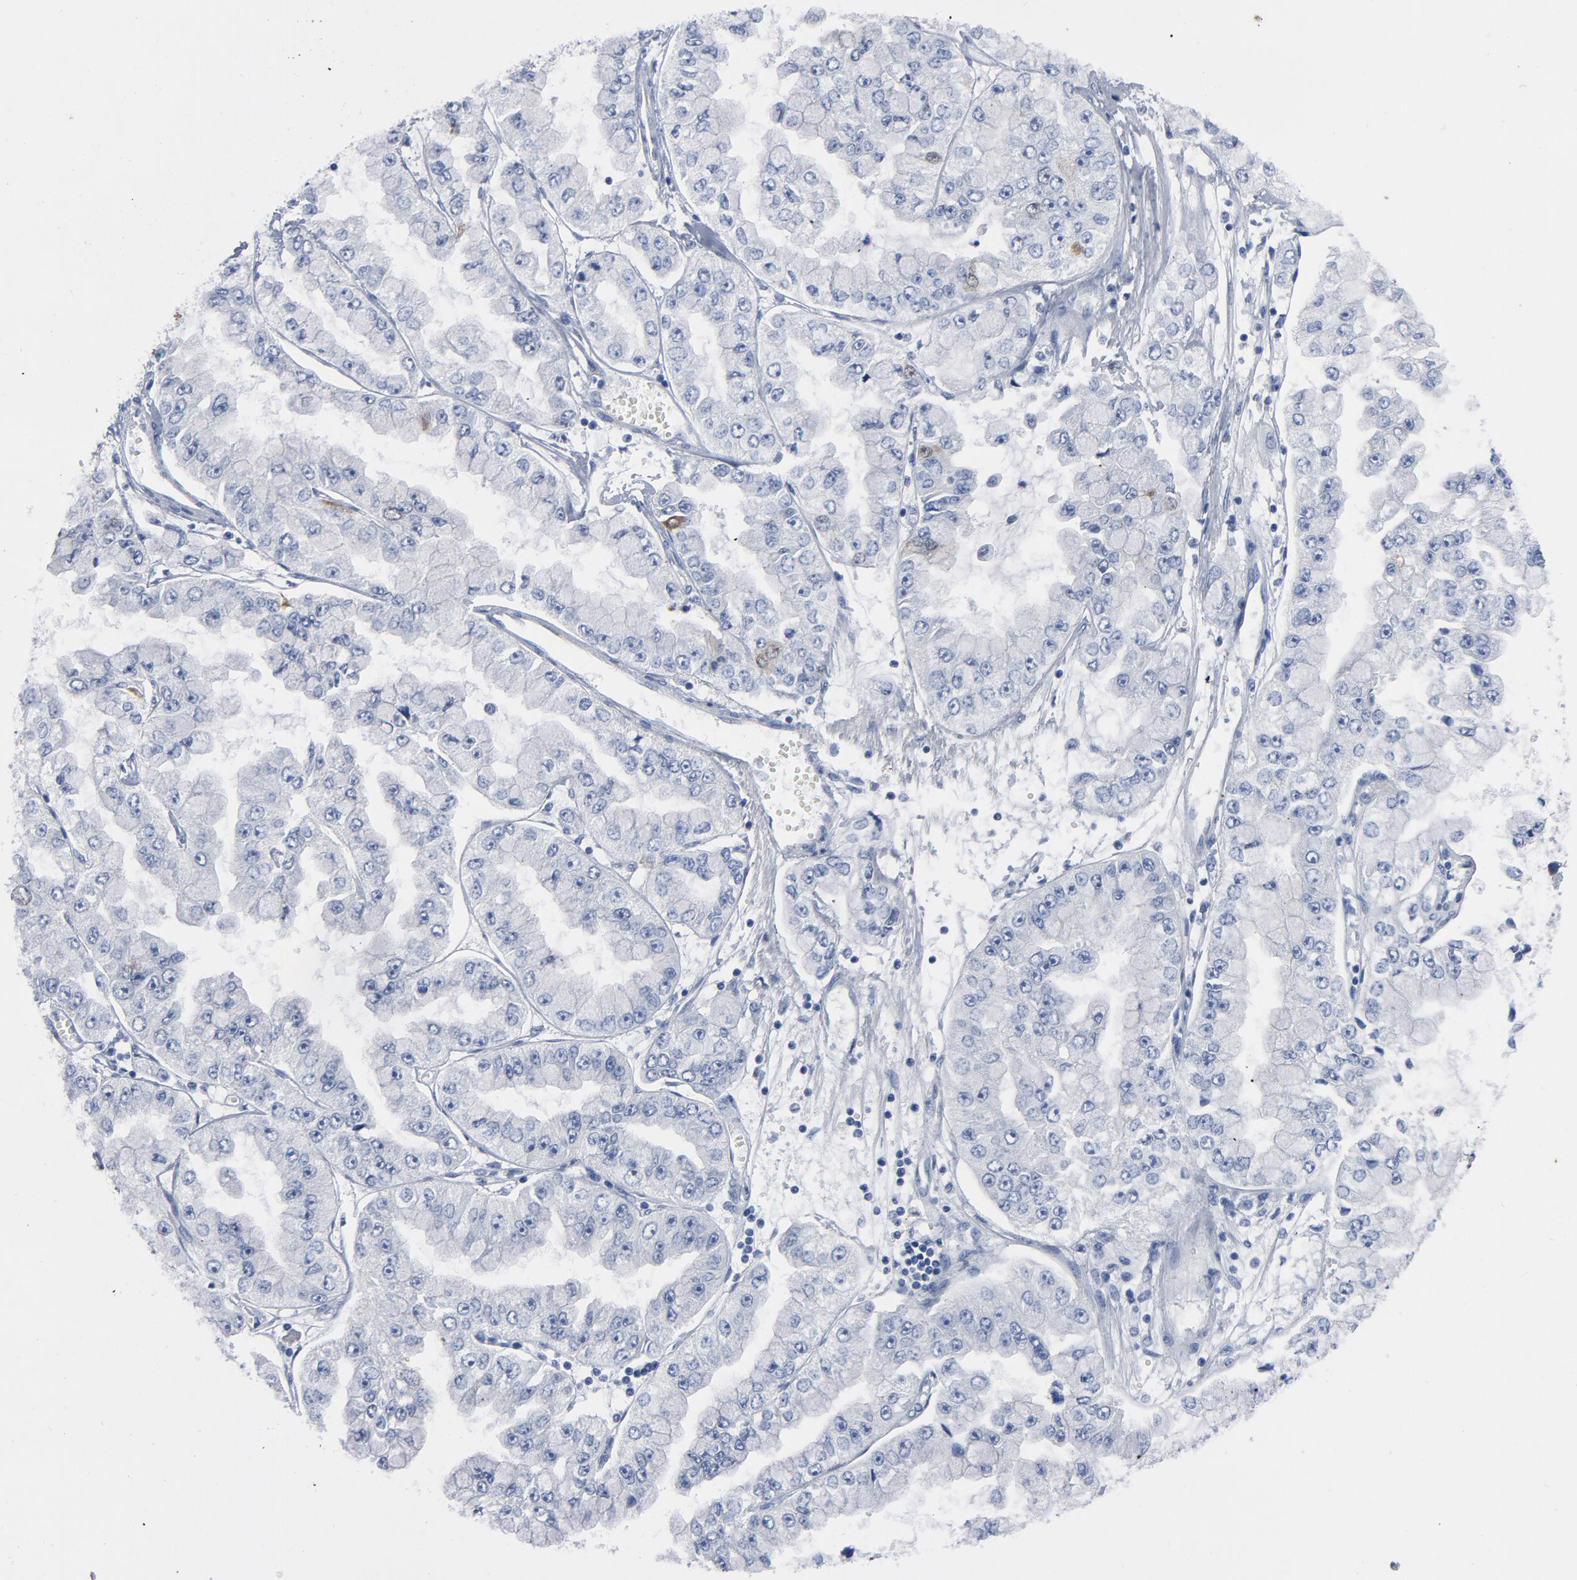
{"staining": {"intensity": "weak", "quantity": "<25%", "location": "cytoplasmic/membranous,nuclear"}, "tissue": "liver cancer", "cell_type": "Tumor cells", "image_type": "cancer", "snomed": [{"axis": "morphology", "description": "Cholangiocarcinoma"}, {"axis": "topography", "description": "Liver"}], "caption": "DAB immunohistochemical staining of liver cancer (cholangiocarcinoma) reveals no significant expression in tumor cells. (DAB IHC, high magnification).", "gene": "CDC20", "patient": {"sex": "female", "age": 79}}